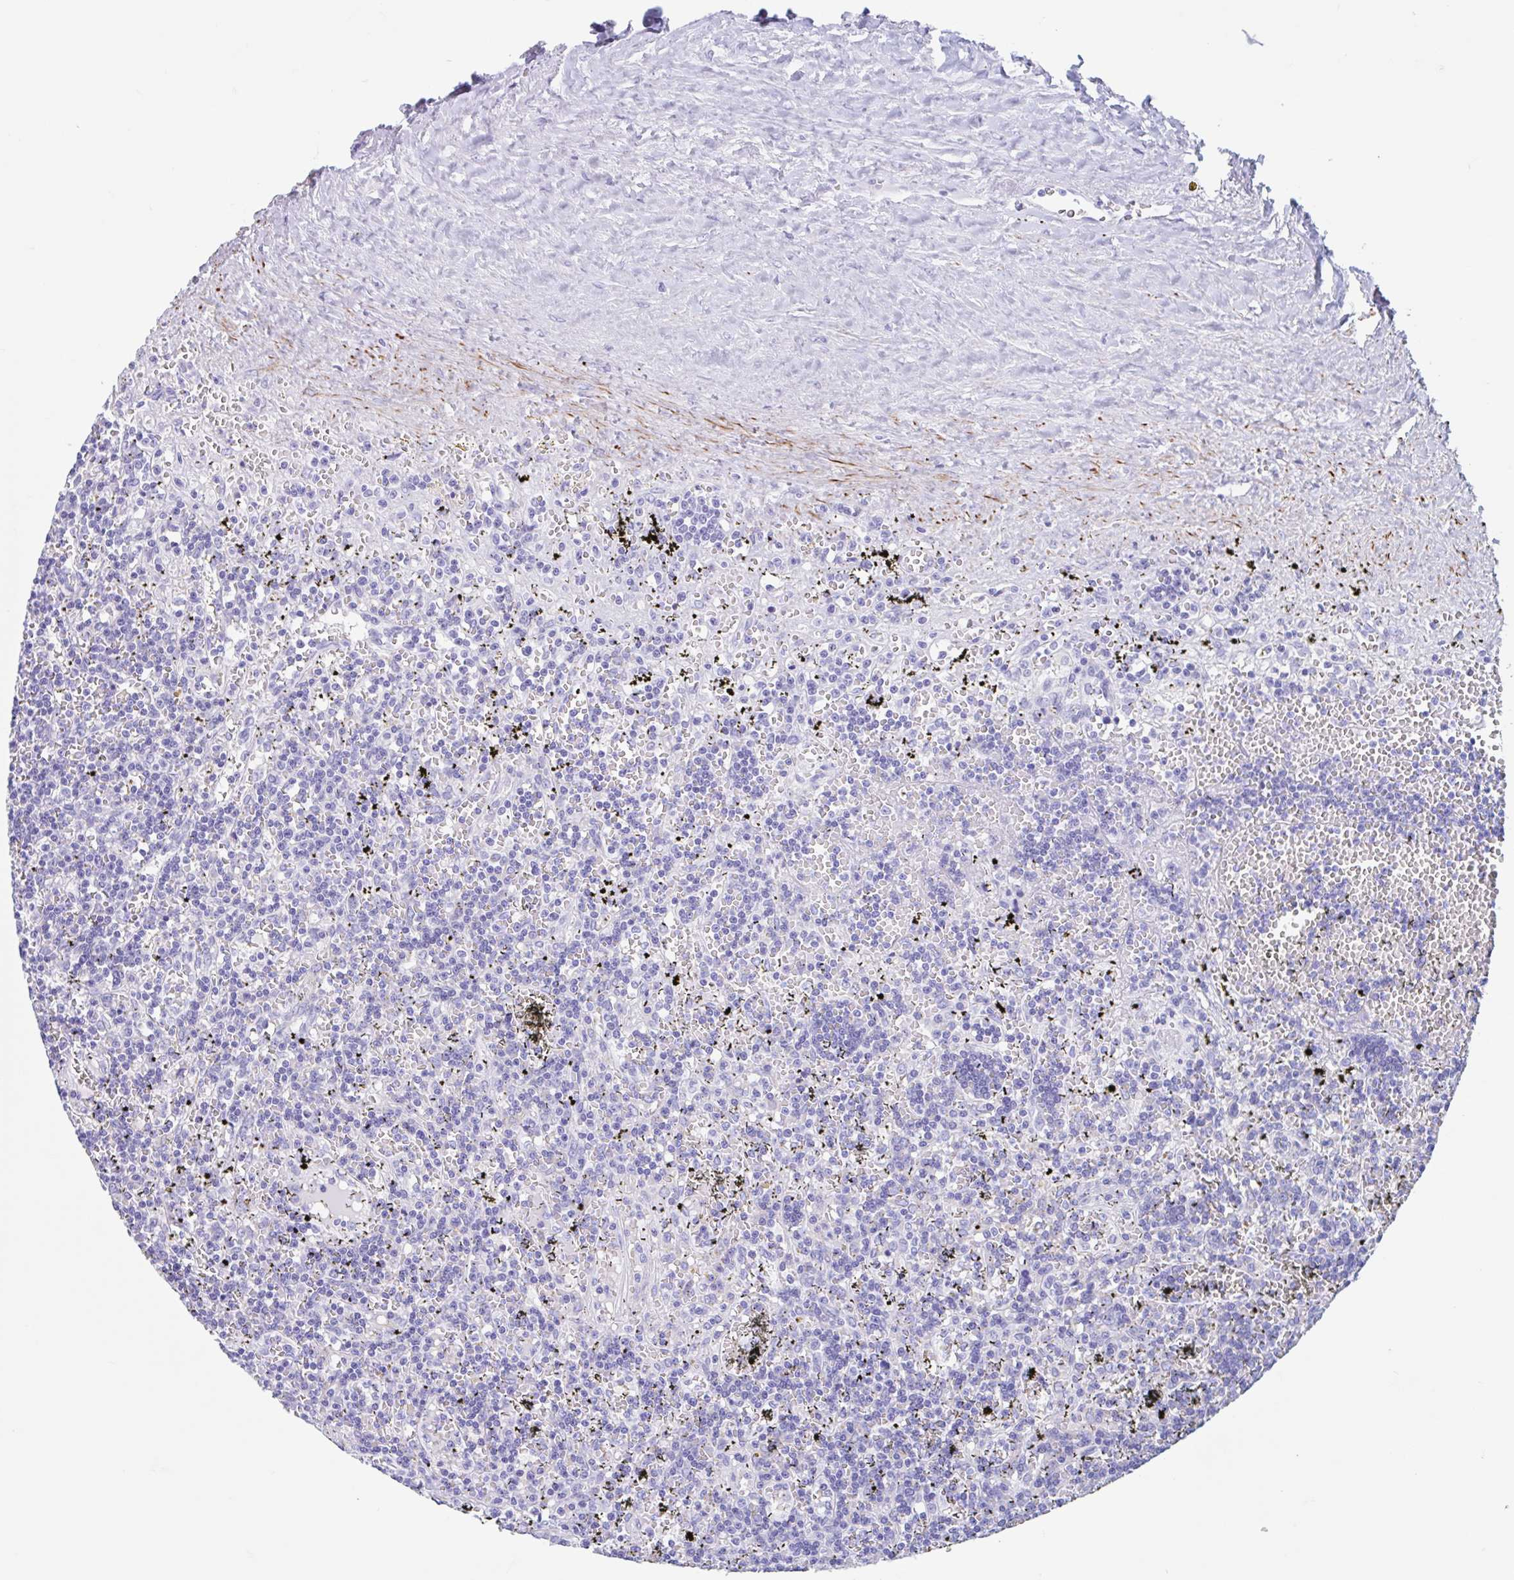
{"staining": {"intensity": "negative", "quantity": "none", "location": "none"}, "tissue": "lymphoma", "cell_type": "Tumor cells", "image_type": "cancer", "snomed": [{"axis": "morphology", "description": "Malignant lymphoma, non-Hodgkin's type, Low grade"}, {"axis": "topography", "description": "Spleen"}], "caption": "The histopathology image displays no significant staining in tumor cells of lymphoma. Nuclei are stained in blue.", "gene": "CPTP", "patient": {"sex": "male", "age": 60}}